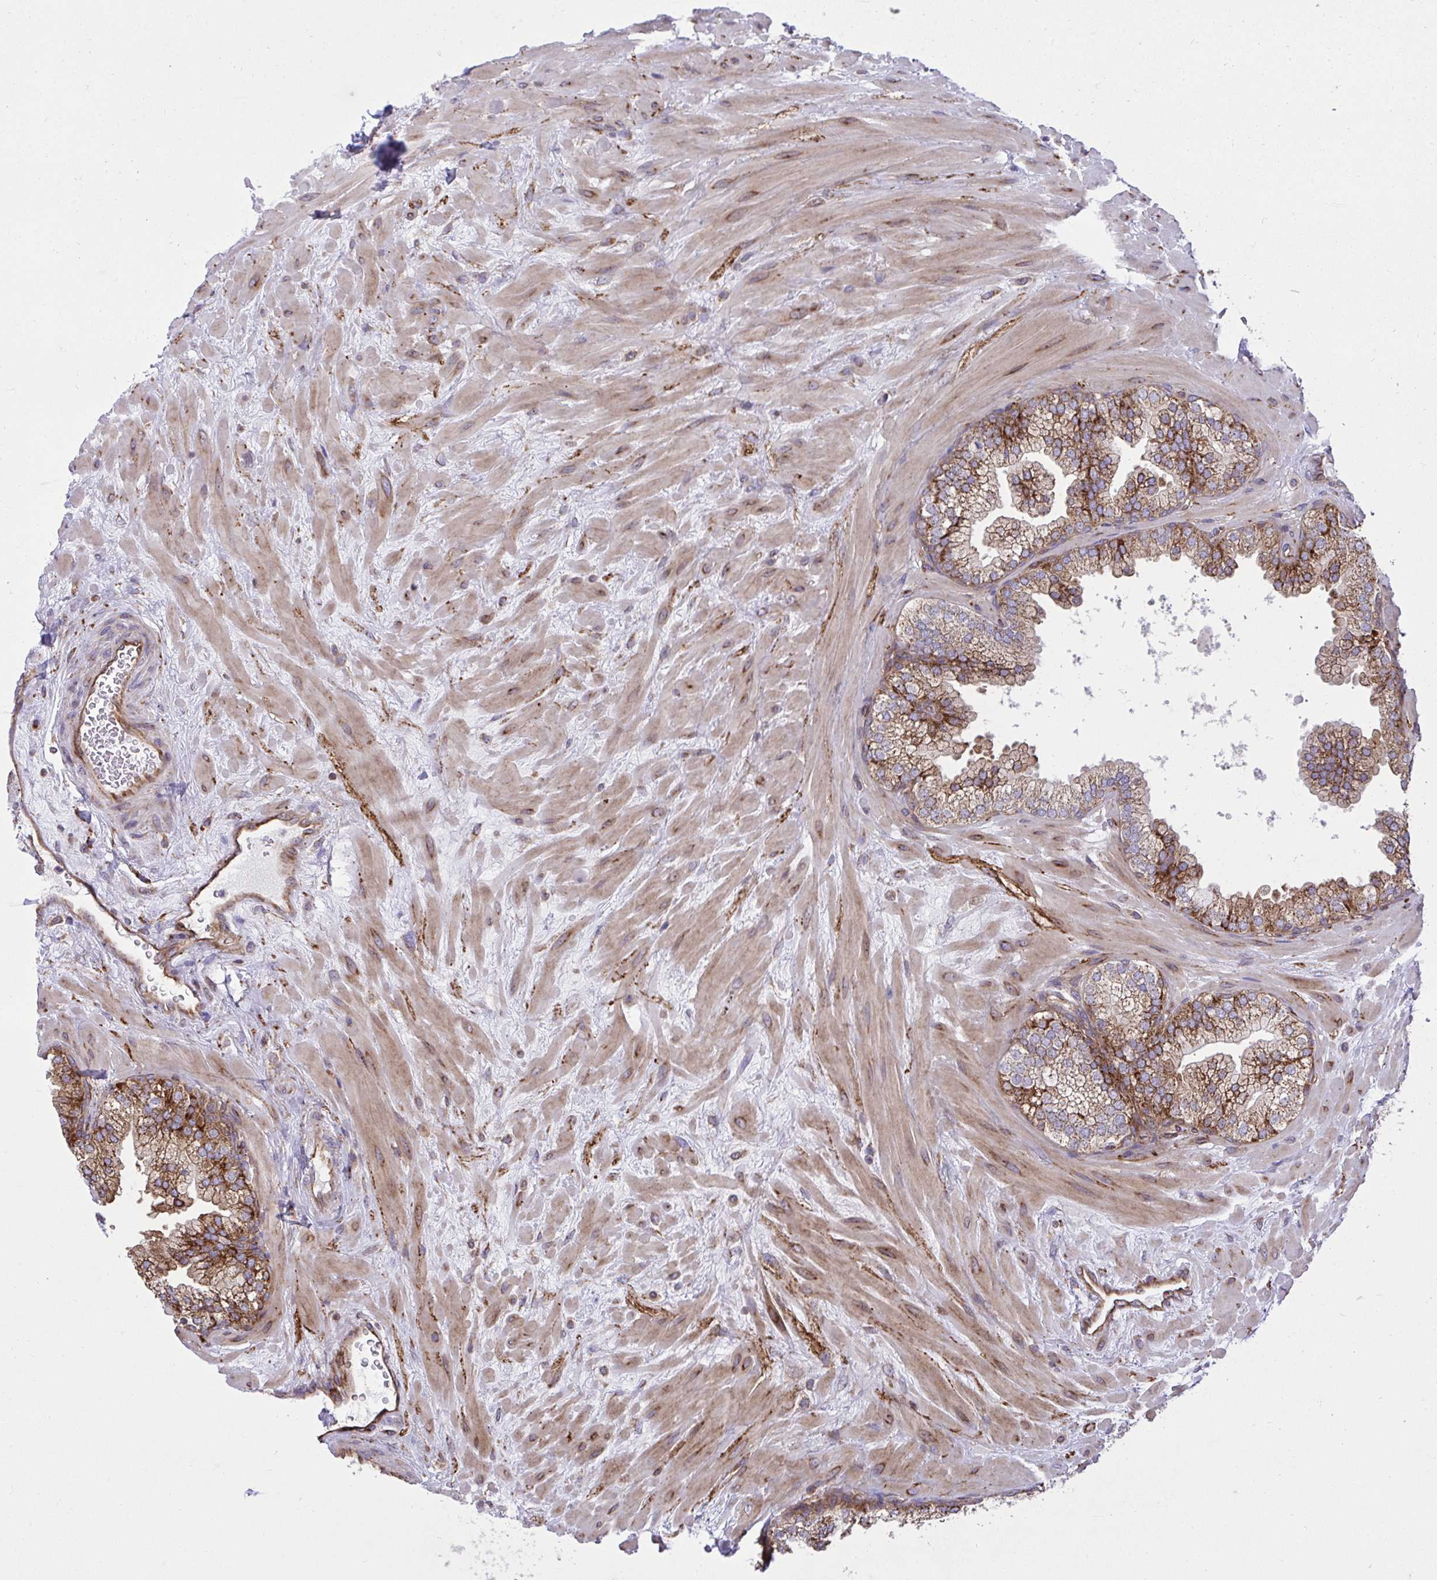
{"staining": {"intensity": "moderate", "quantity": ">75%", "location": "cytoplasmic/membranous"}, "tissue": "prostate", "cell_type": "Glandular cells", "image_type": "normal", "snomed": [{"axis": "morphology", "description": "Normal tissue, NOS"}, {"axis": "topography", "description": "Prostate"}, {"axis": "topography", "description": "Peripheral nerve tissue"}], "caption": "A high-resolution micrograph shows IHC staining of normal prostate, which reveals moderate cytoplasmic/membranous staining in approximately >75% of glandular cells. (Stains: DAB (3,3'-diaminobenzidine) in brown, nuclei in blue, Microscopy: brightfield microscopy at high magnification).", "gene": "NMNAT3", "patient": {"sex": "male", "age": 61}}